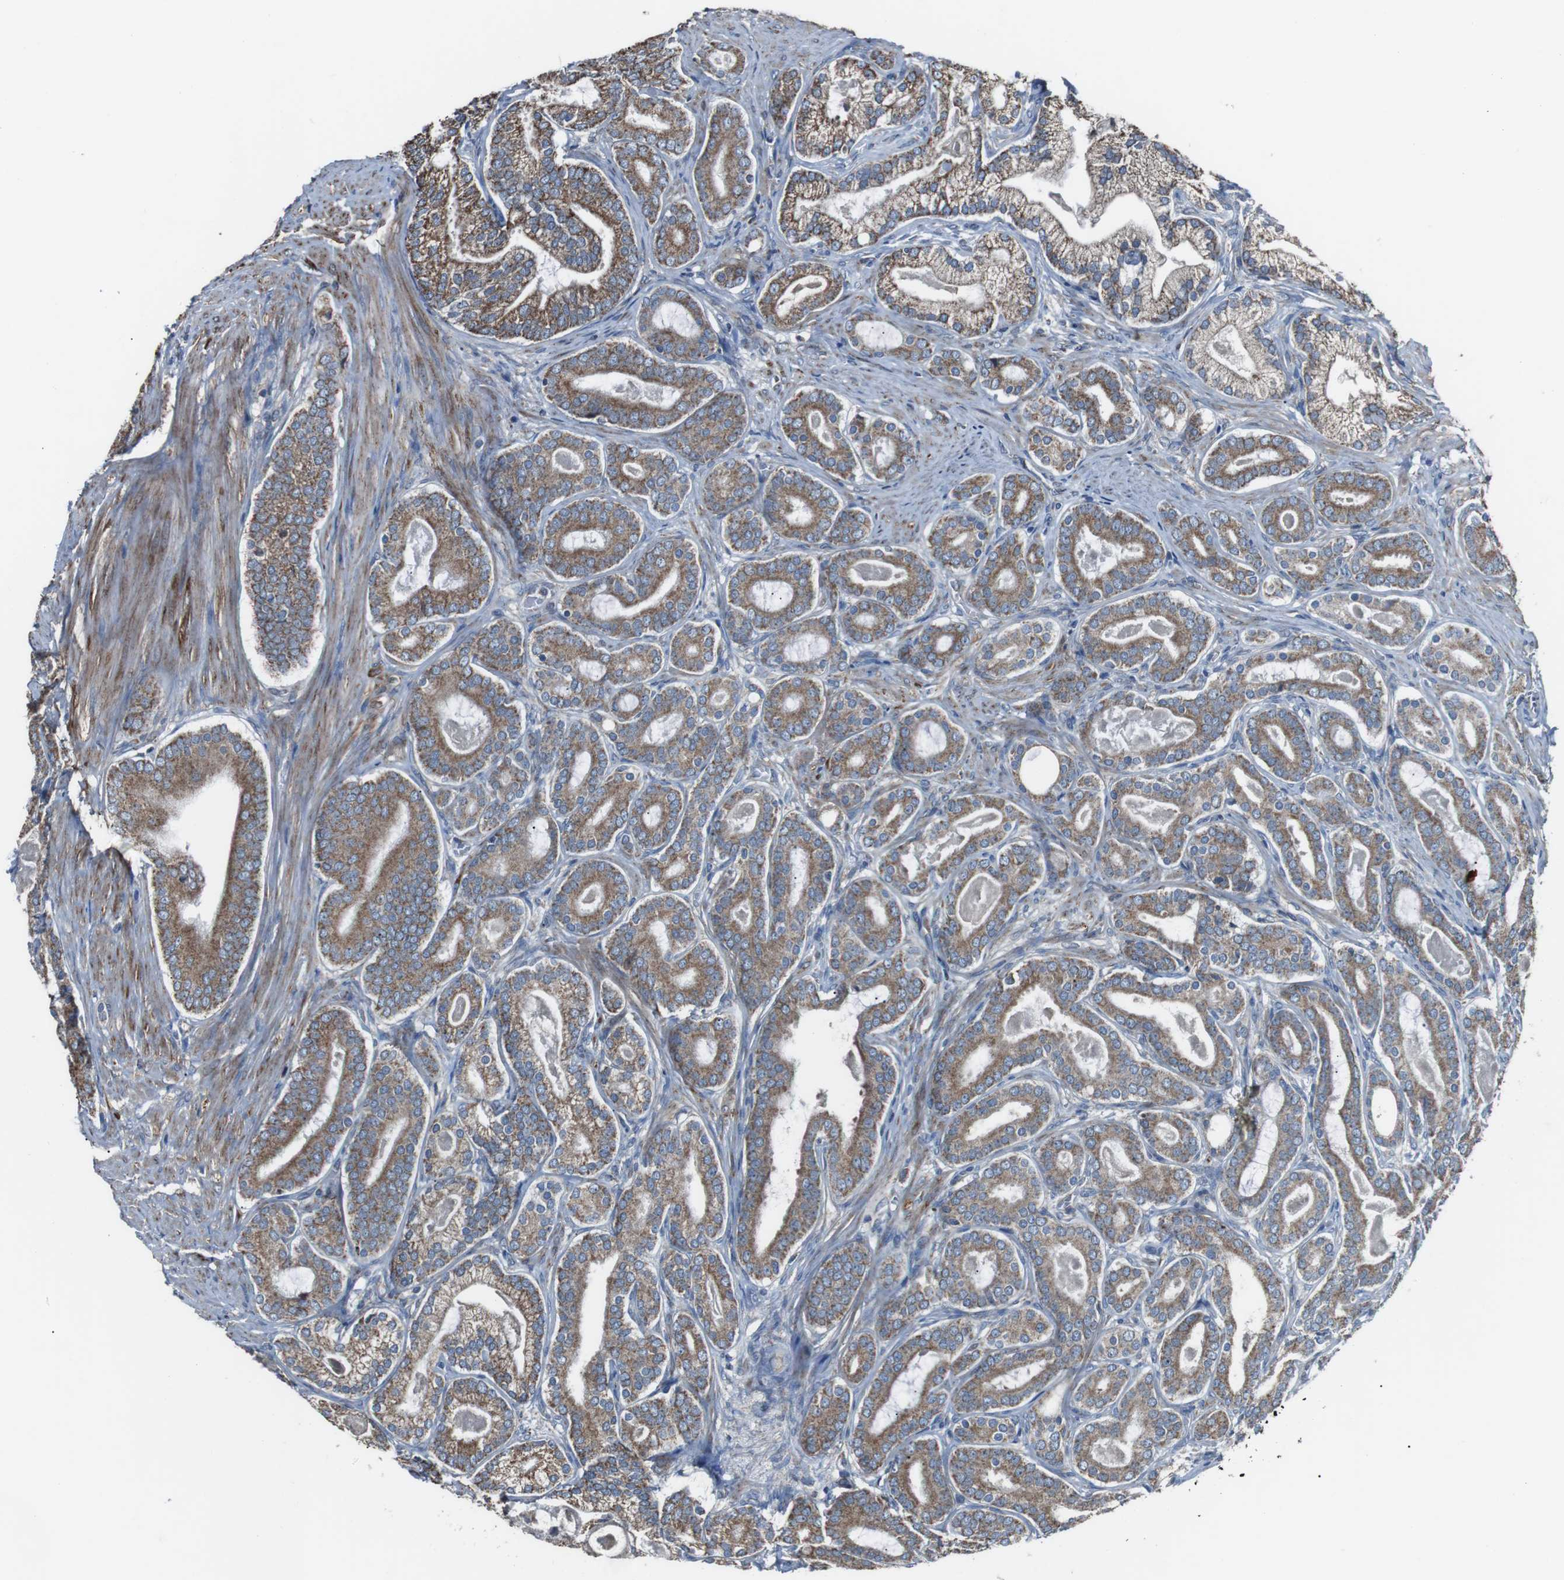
{"staining": {"intensity": "moderate", "quantity": ">75%", "location": "cytoplasmic/membranous"}, "tissue": "prostate cancer", "cell_type": "Tumor cells", "image_type": "cancer", "snomed": [{"axis": "morphology", "description": "Adenocarcinoma, High grade"}, {"axis": "topography", "description": "Prostate"}], "caption": "High-magnification brightfield microscopy of prostate cancer stained with DAB (3,3'-diaminobenzidine) (brown) and counterstained with hematoxylin (blue). tumor cells exhibit moderate cytoplasmic/membranous staining is identified in approximately>75% of cells.", "gene": "CISD2", "patient": {"sex": "male", "age": 60}}